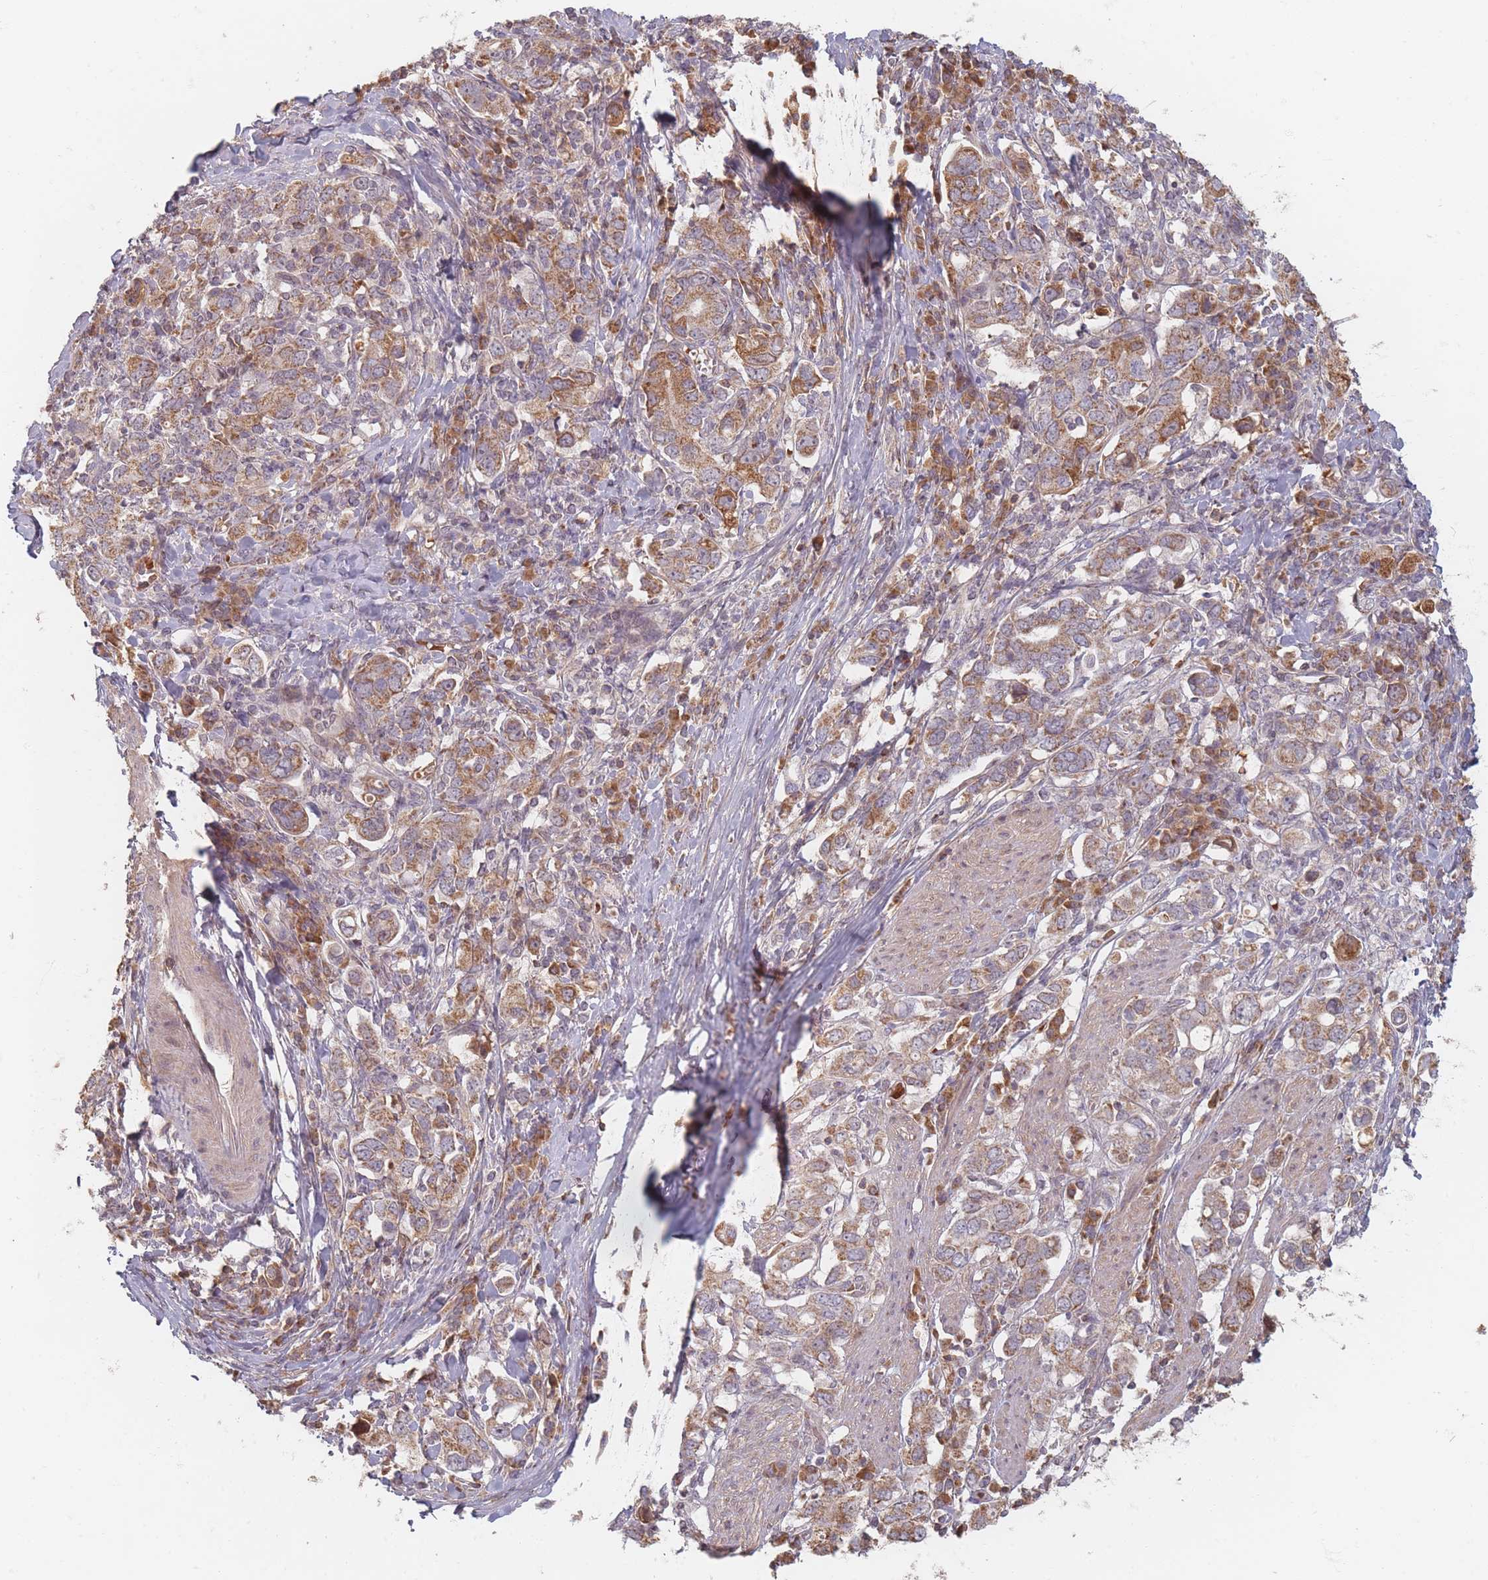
{"staining": {"intensity": "moderate", "quantity": ">75%", "location": "cytoplasmic/membranous"}, "tissue": "stomach cancer", "cell_type": "Tumor cells", "image_type": "cancer", "snomed": [{"axis": "morphology", "description": "Adenocarcinoma, NOS"}, {"axis": "topography", "description": "Stomach, upper"}, {"axis": "topography", "description": "Stomach"}], "caption": "Immunohistochemistry (IHC) photomicrograph of neoplastic tissue: human stomach cancer stained using immunohistochemistry (IHC) displays medium levels of moderate protein expression localized specifically in the cytoplasmic/membranous of tumor cells, appearing as a cytoplasmic/membranous brown color.", "gene": "OR2M4", "patient": {"sex": "male", "age": 62}}